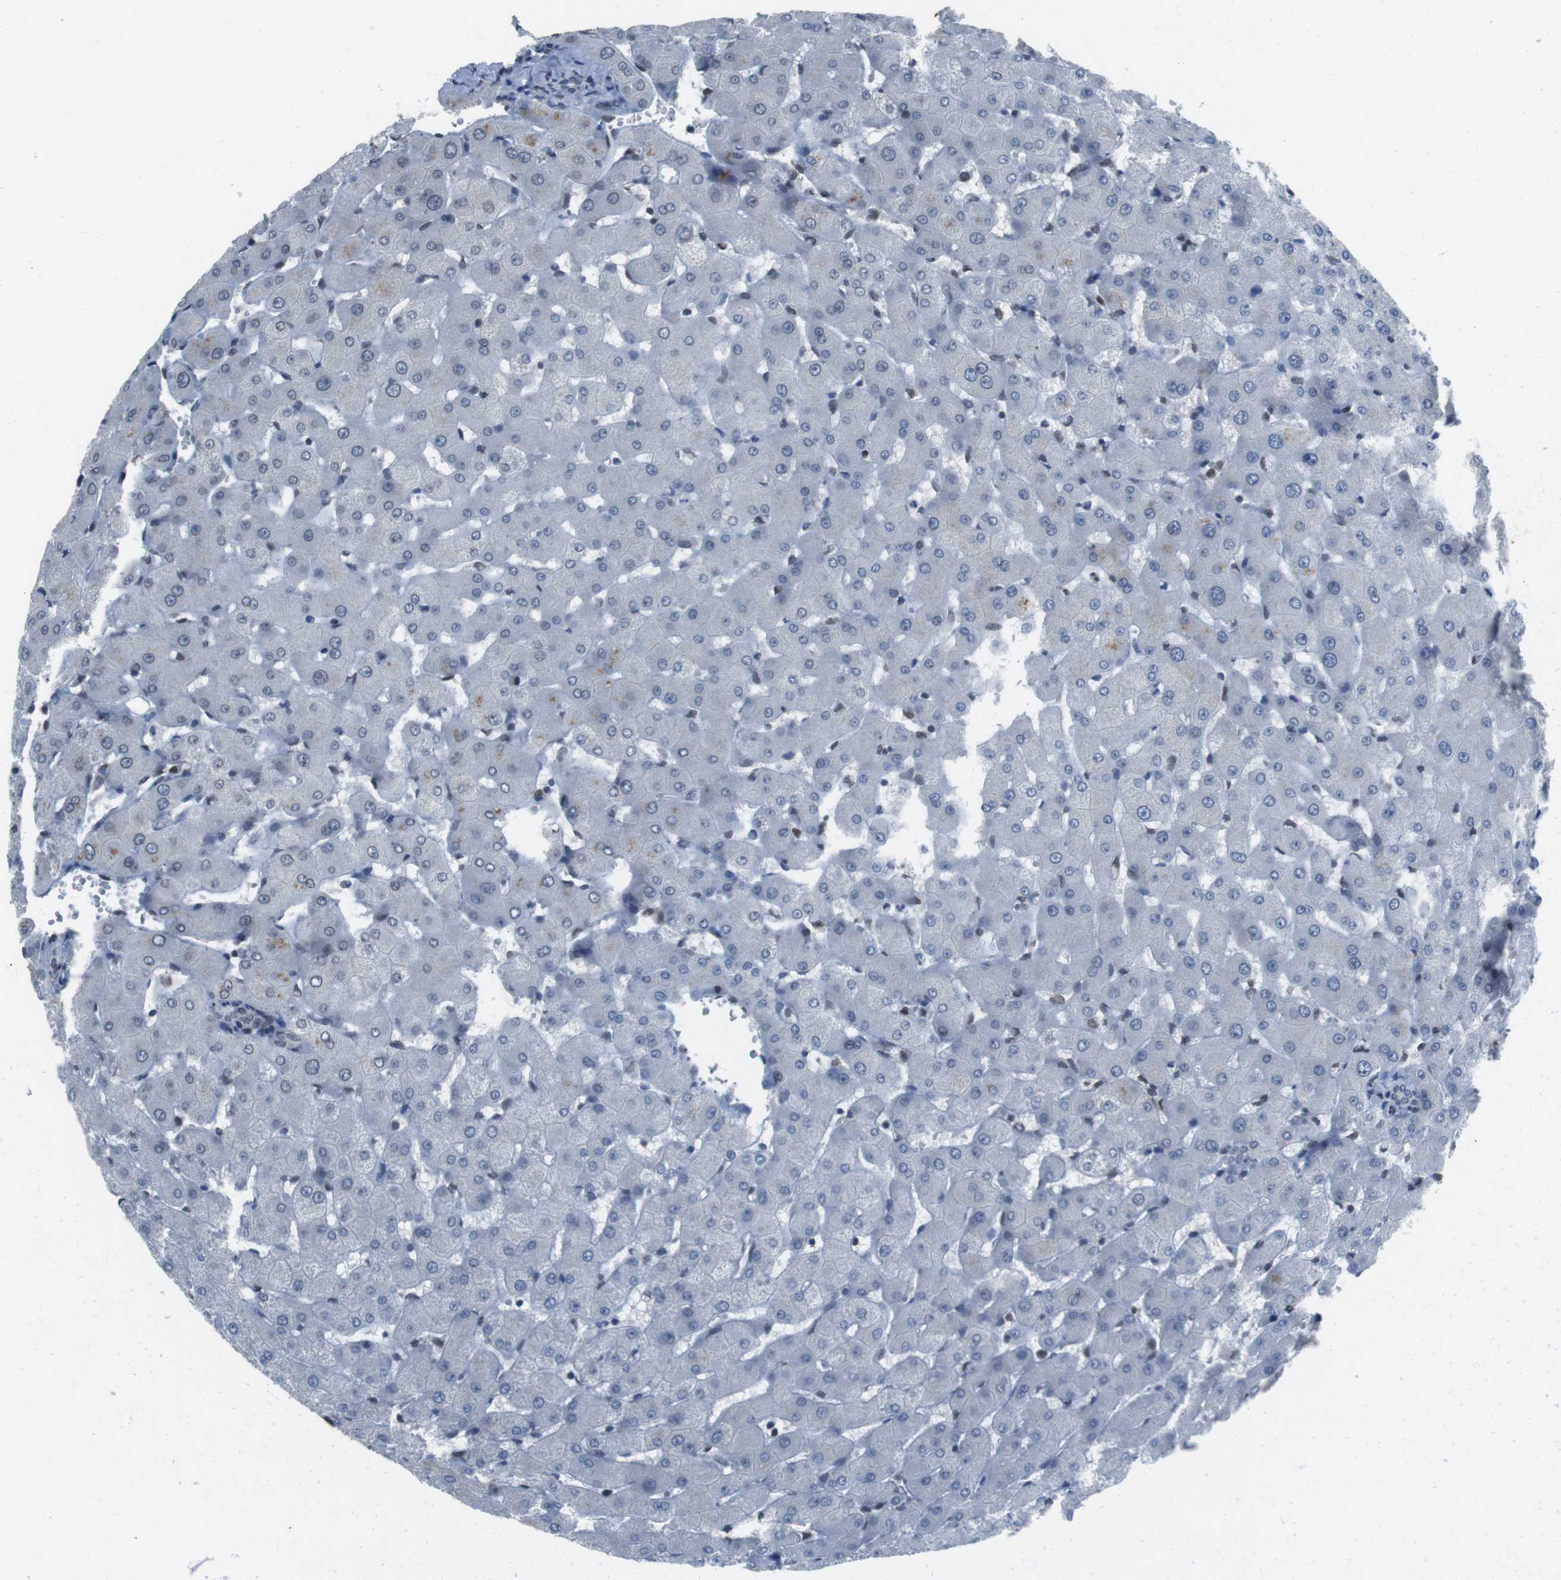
{"staining": {"intensity": "negative", "quantity": "none", "location": "none"}, "tissue": "liver", "cell_type": "Cholangiocytes", "image_type": "normal", "snomed": [{"axis": "morphology", "description": "Normal tissue, NOS"}, {"axis": "topography", "description": "Liver"}], "caption": "Cholangiocytes are negative for brown protein staining in normal liver. (Brightfield microscopy of DAB IHC at high magnification).", "gene": "MAD1L1", "patient": {"sex": "female", "age": 63}}